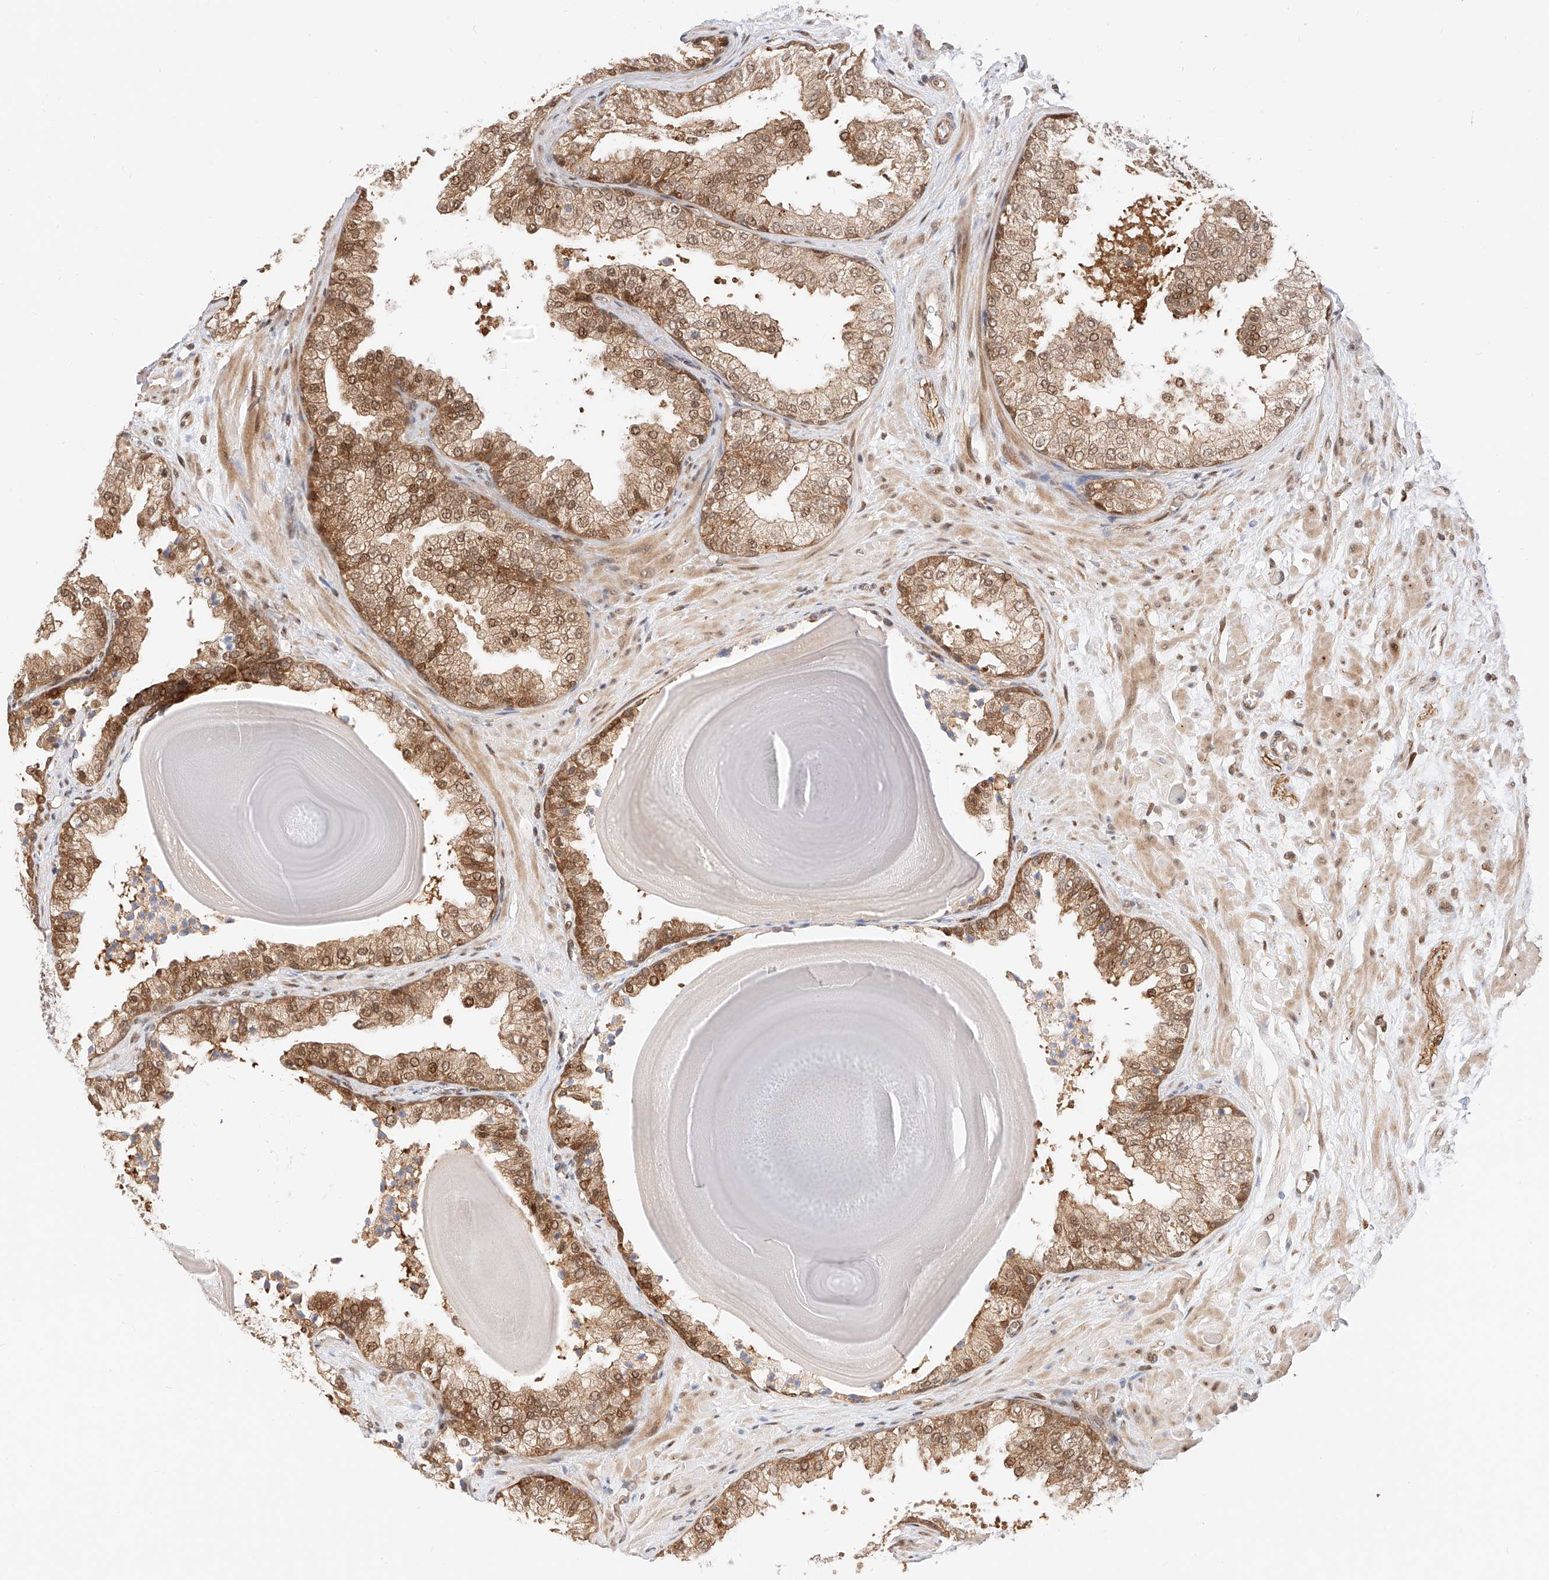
{"staining": {"intensity": "moderate", "quantity": ">75%", "location": "cytoplasmic/membranous,nuclear"}, "tissue": "prostate", "cell_type": "Glandular cells", "image_type": "normal", "snomed": [{"axis": "morphology", "description": "Normal tissue, NOS"}, {"axis": "topography", "description": "Prostate"}], "caption": "Prostate stained with immunohistochemistry reveals moderate cytoplasmic/membranous,nuclear positivity in about >75% of glandular cells.", "gene": "EIF4H", "patient": {"sex": "male", "age": 48}}